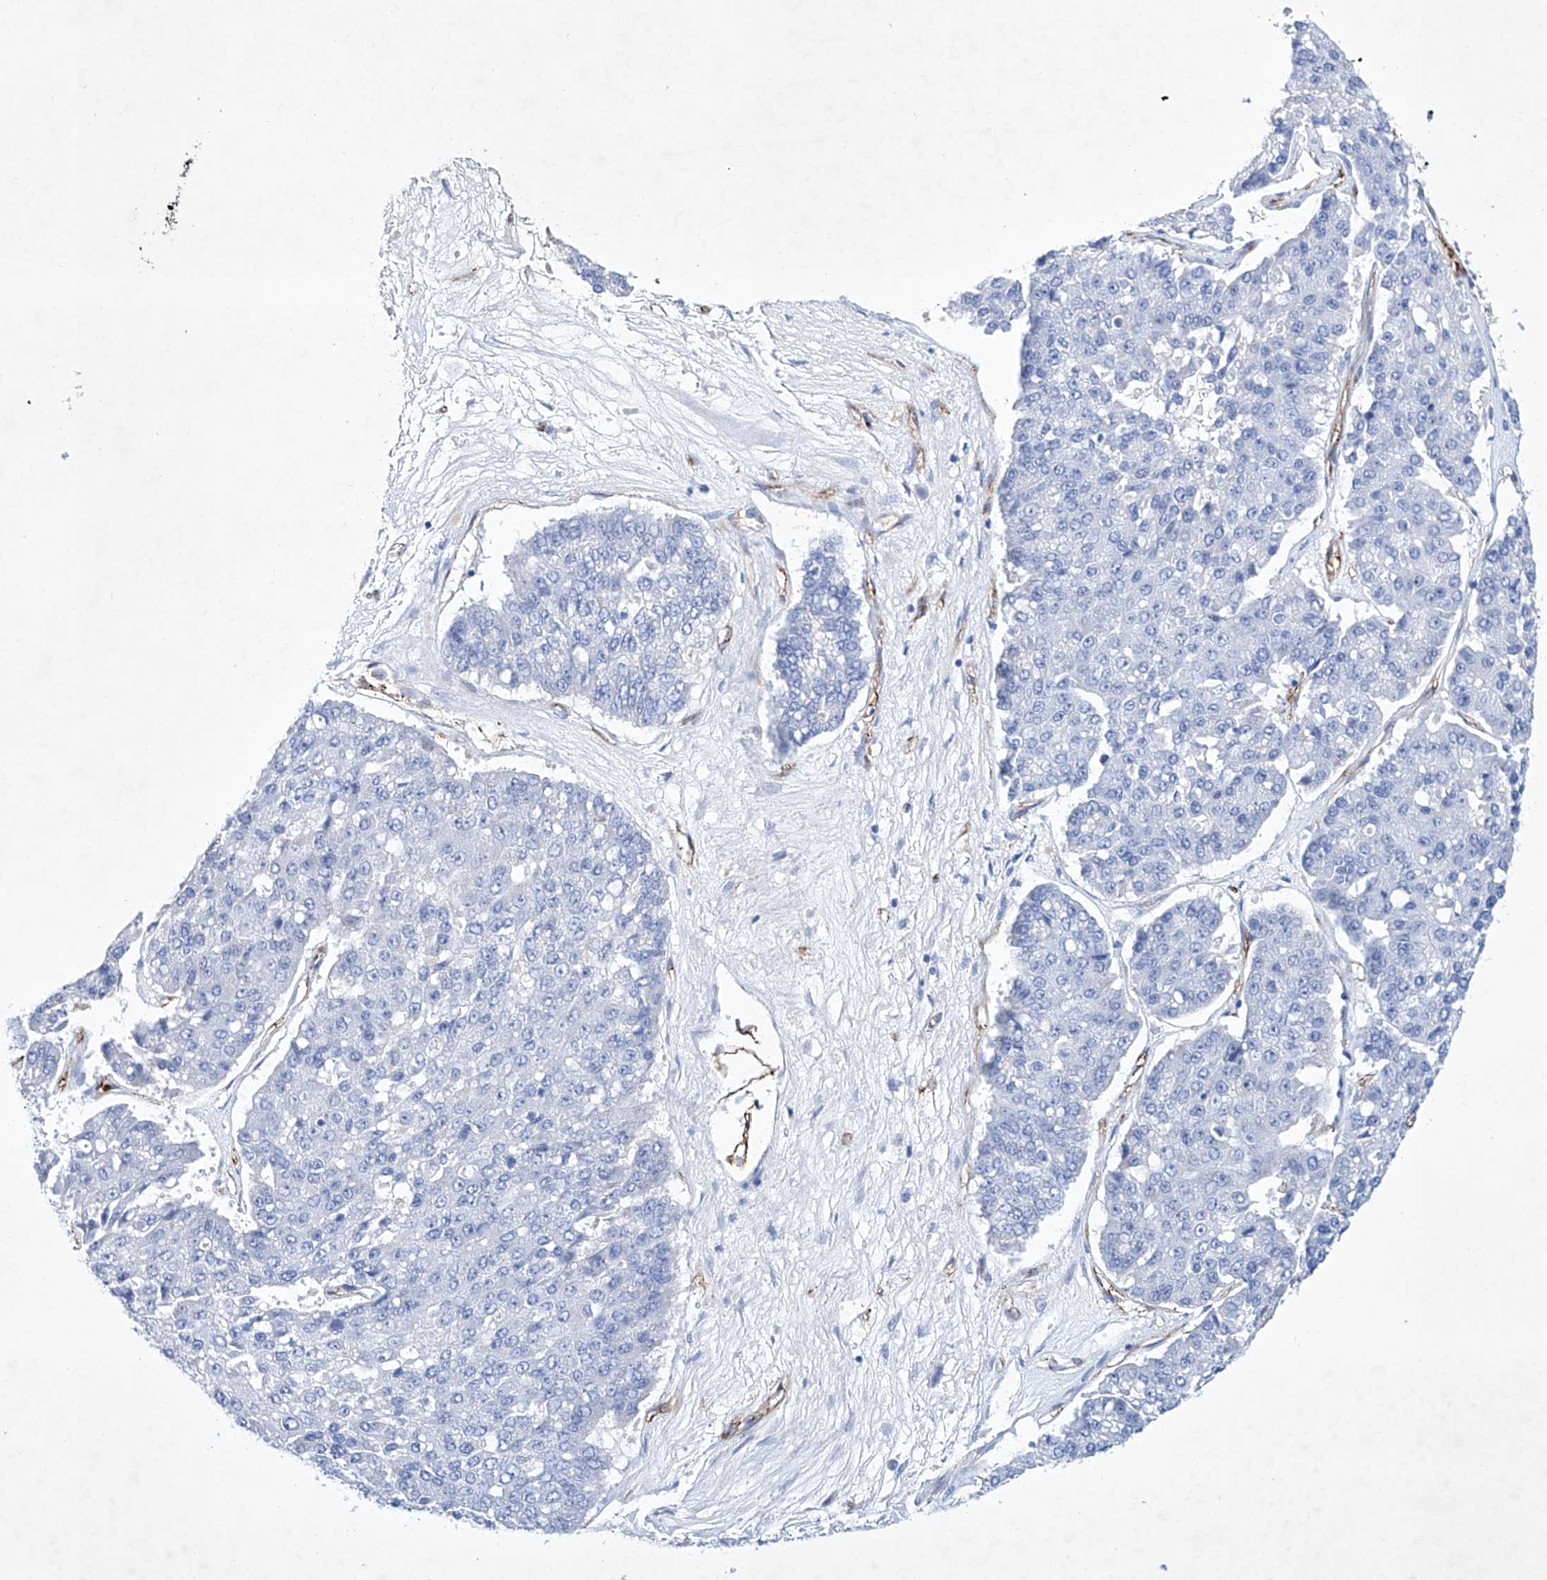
{"staining": {"intensity": "negative", "quantity": "none", "location": "none"}, "tissue": "pancreatic cancer", "cell_type": "Tumor cells", "image_type": "cancer", "snomed": [{"axis": "morphology", "description": "Adenocarcinoma, NOS"}, {"axis": "topography", "description": "Pancreas"}], "caption": "Immunohistochemistry (IHC) image of human pancreatic adenocarcinoma stained for a protein (brown), which demonstrates no expression in tumor cells.", "gene": "ETV7", "patient": {"sex": "male", "age": 50}}